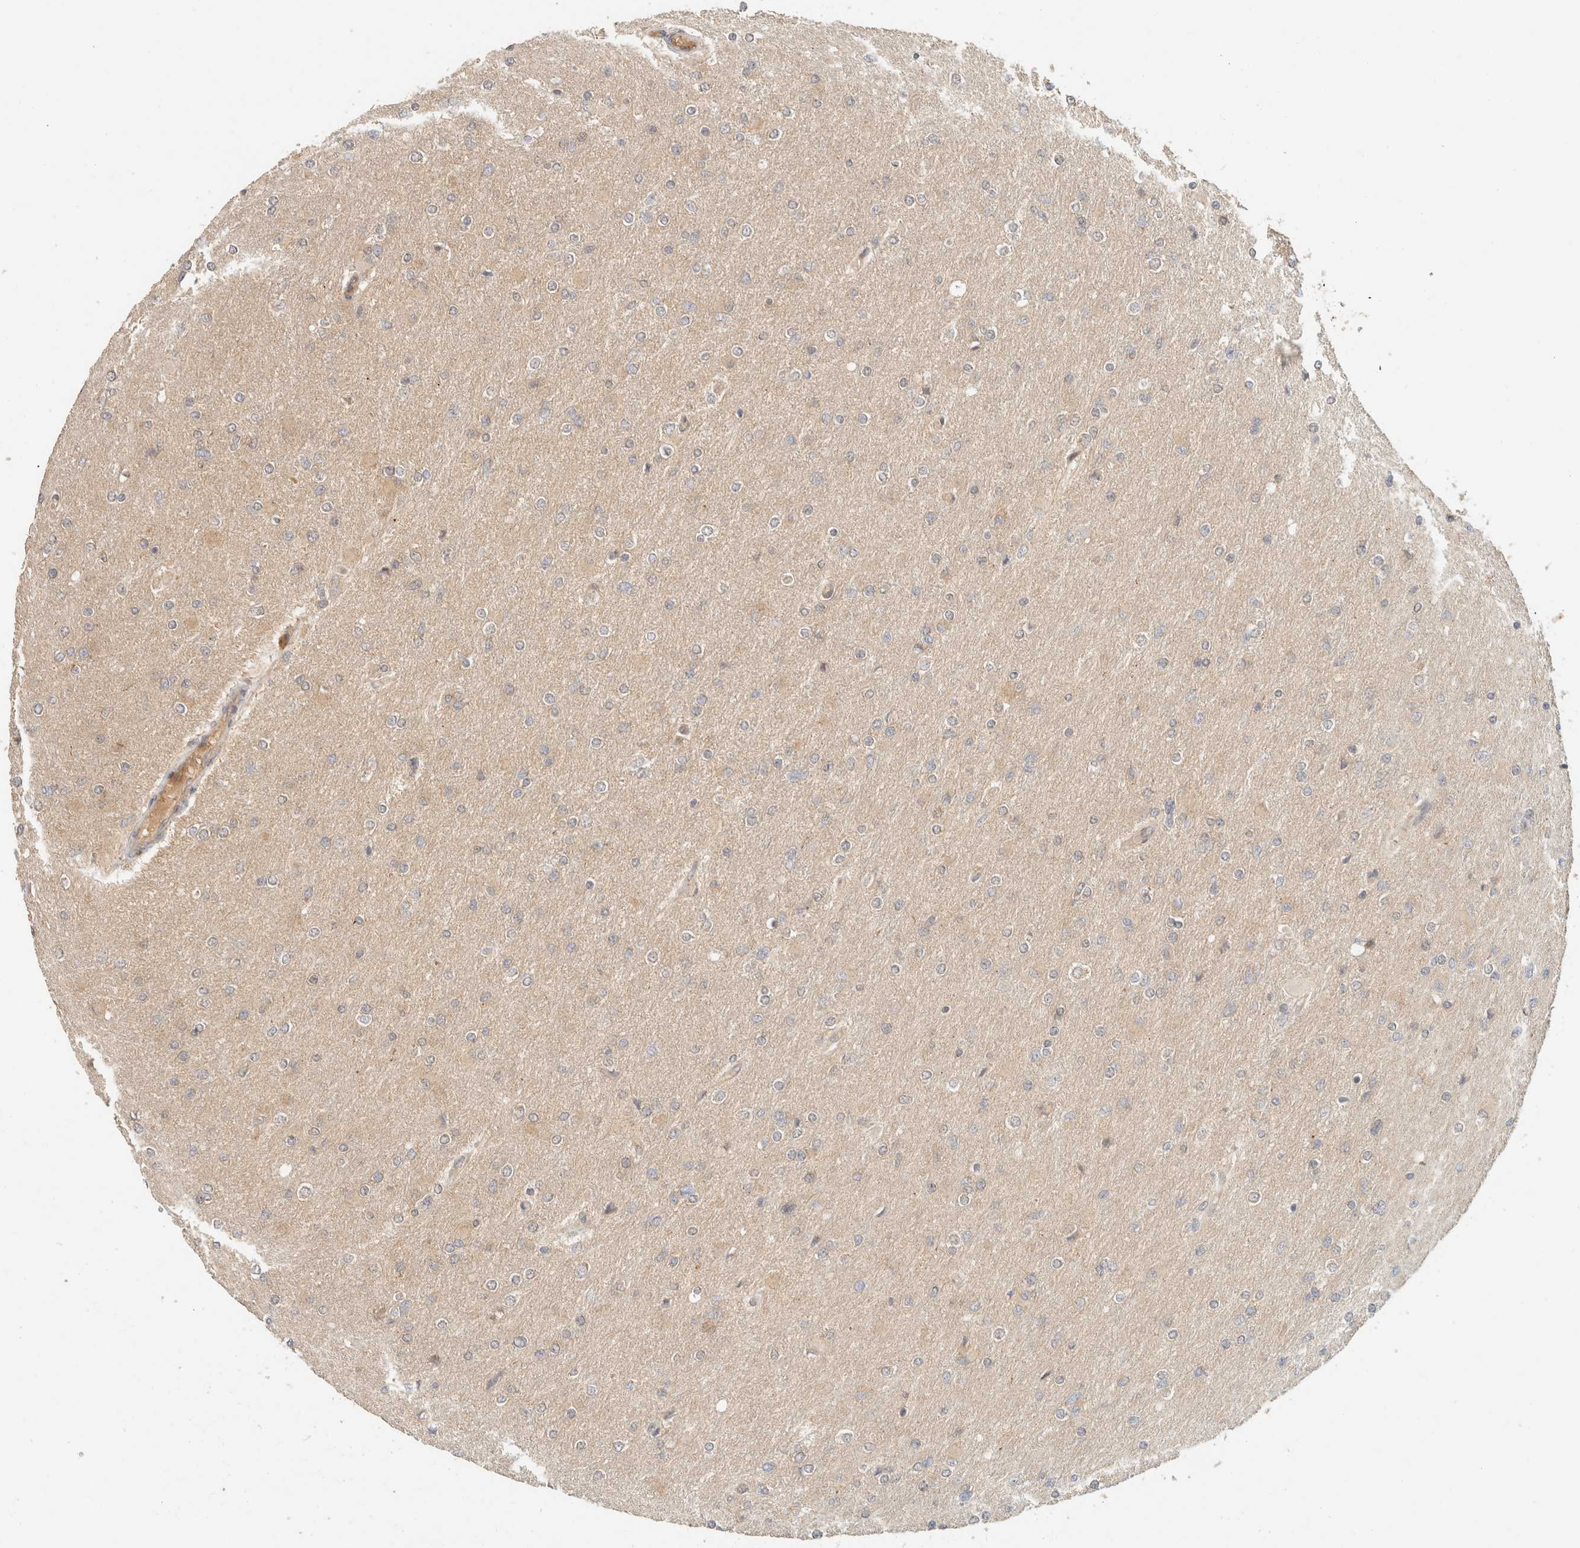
{"staining": {"intensity": "weak", "quantity": "25%-75%", "location": "cytoplasmic/membranous"}, "tissue": "glioma", "cell_type": "Tumor cells", "image_type": "cancer", "snomed": [{"axis": "morphology", "description": "Glioma, malignant, High grade"}, {"axis": "topography", "description": "Cerebral cortex"}], "caption": "High-grade glioma (malignant) stained with IHC shows weak cytoplasmic/membranous positivity in about 25%-75% of tumor cells.", "gene": "TACC1", "patient": {"sex": "female", "age": 36}}